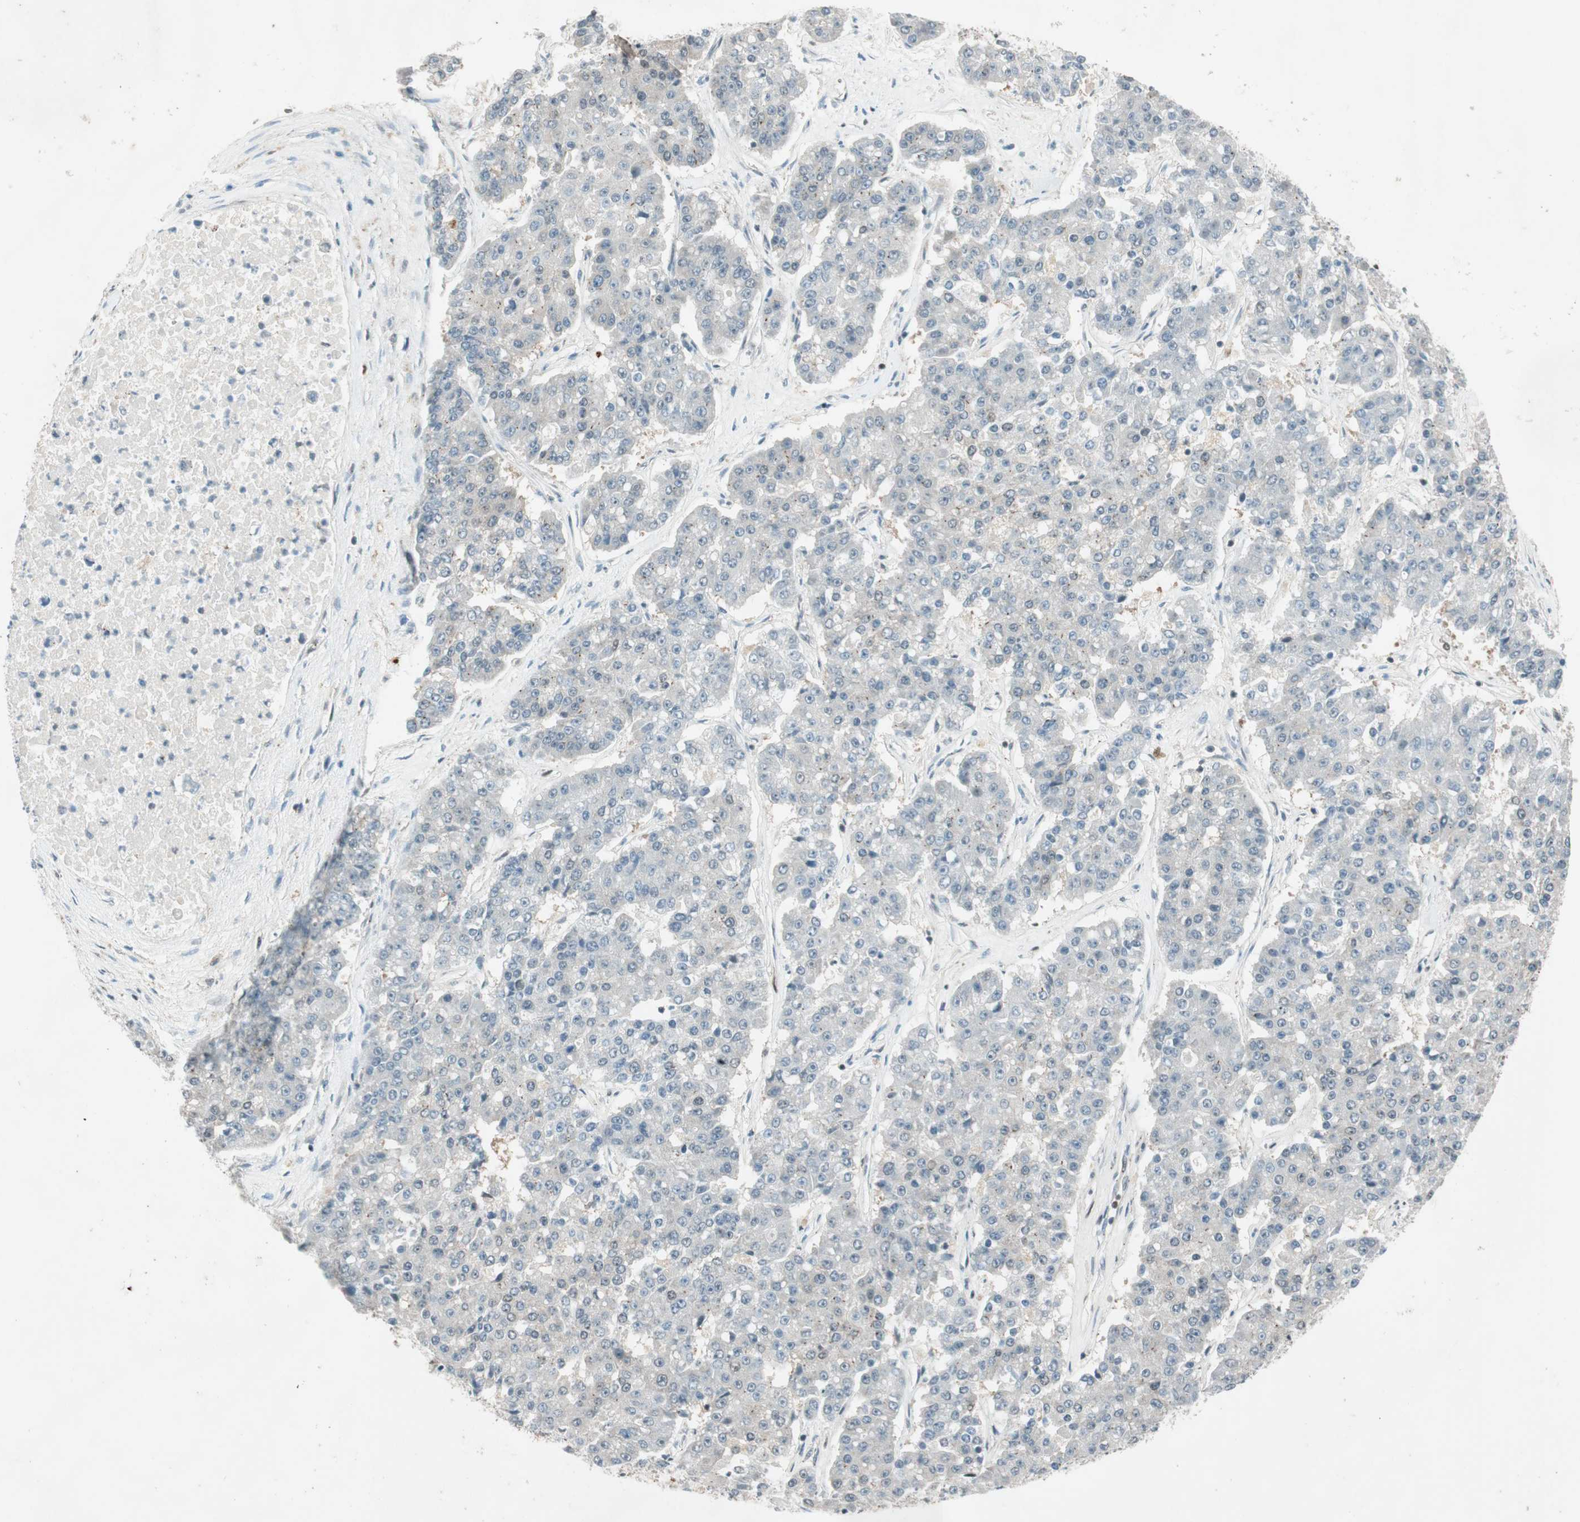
{"staining": {"intensity": "negative", "quantity": "none", "location": "none"}, "tissue": "pancreatic cancer", "cell_type": "Tumor cells", "image_type": "cancer", "snomed": [{"axis": "morphology", "description": "Adenocarcinoma, NOS"}, {"axis": "topography", "description": "Pancreas"}], "caption": "Tumor cells show no significant protein expression in pancreatic cancer (adenocarcinoma). The staining is performed using DAB (3,3'-diaminobenzidine) brown chromogen with nuclei counter-stained in using hematoxylin.", "gene": "CDK19", "patient": {"sex": "male", "age": 50}}